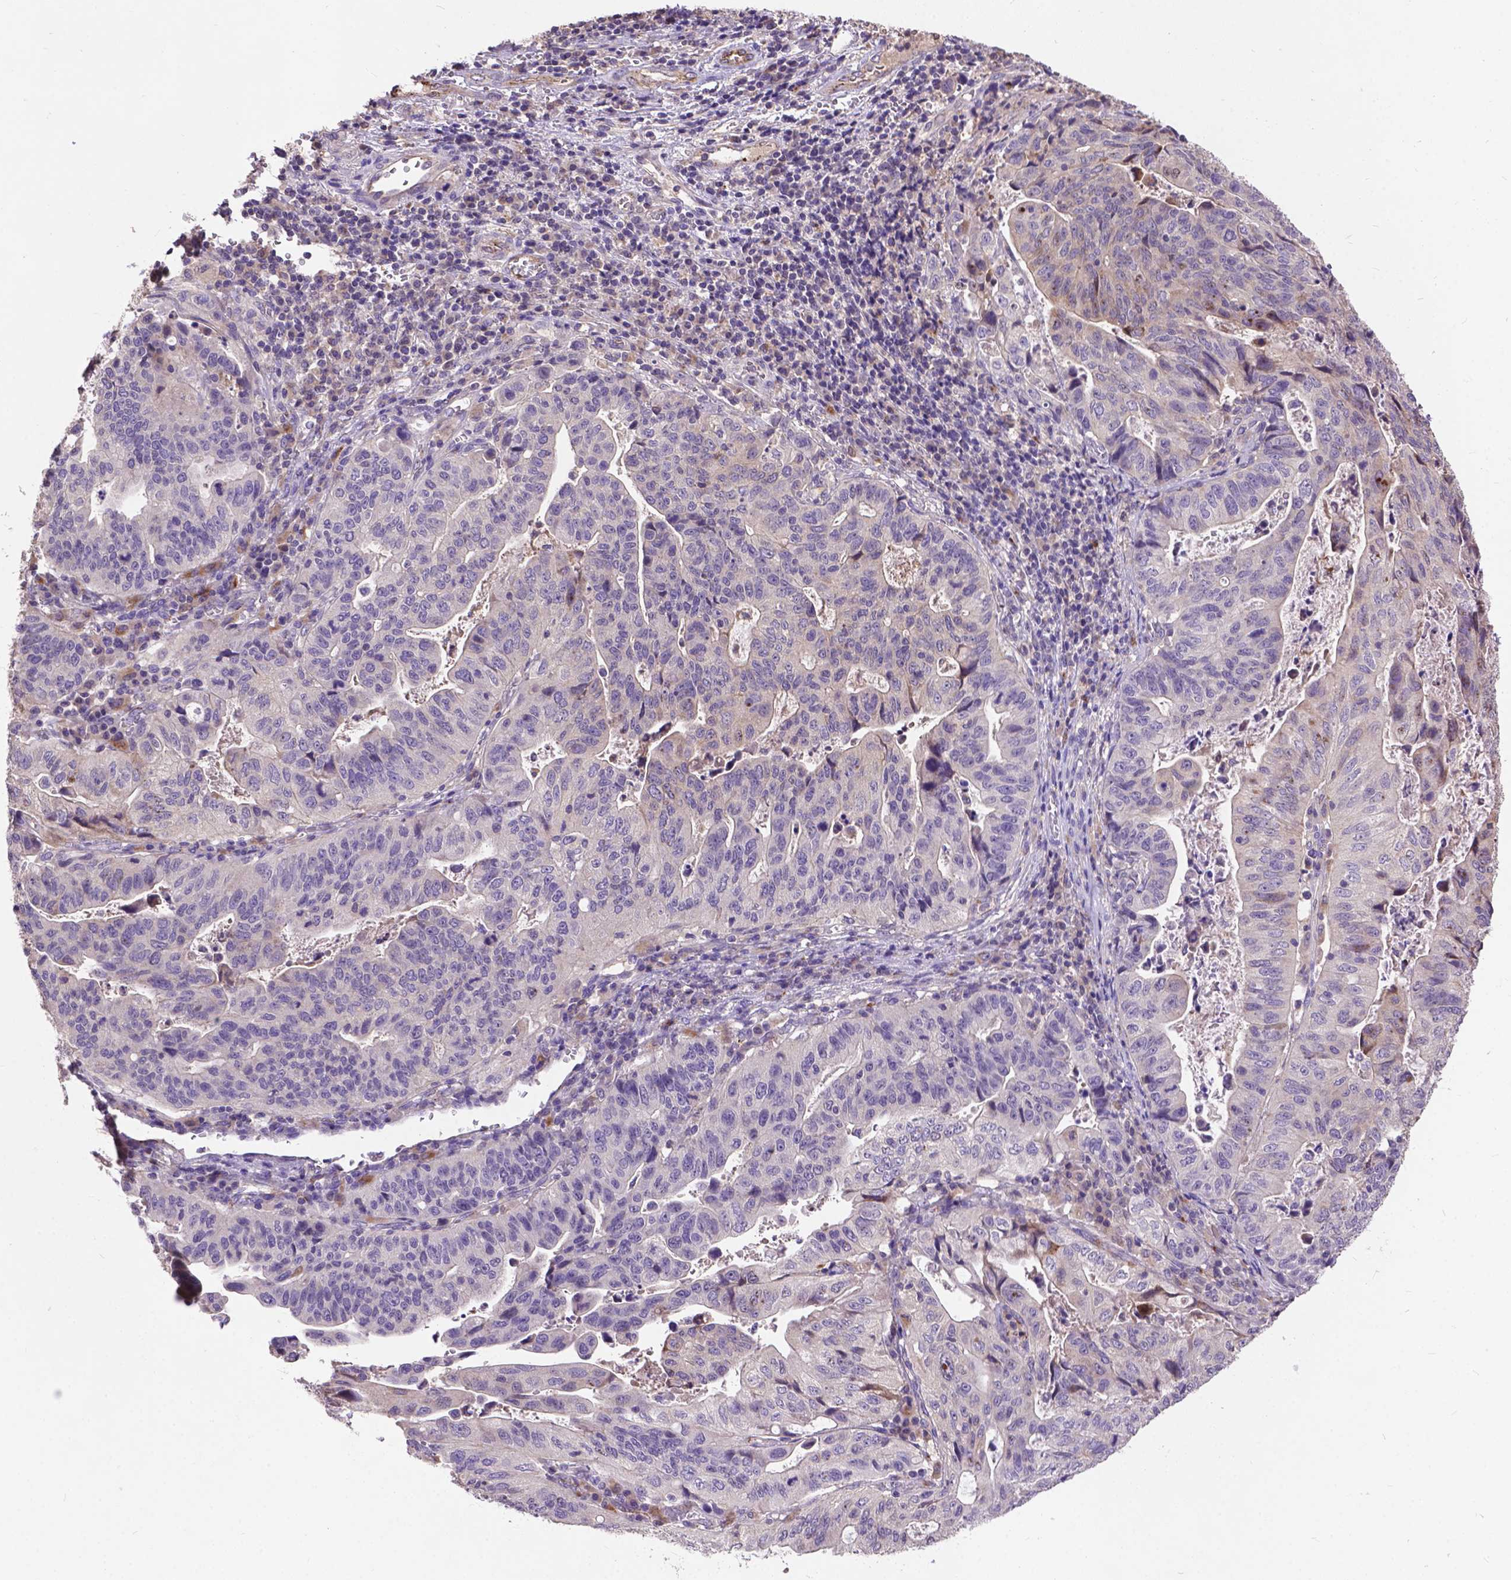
{"staining": {"intensity": "negative", "quantity": "none", "location": "none"}, "tissue": "stomach cancer", "cell_type": "Tumor cells", "image_type": "cancer", "snomed": [{"axis": "morphology", "description": "Adenocarcinoma, NOS"}, {"axis": "topography", "description": "Stomach, upper"}], "caption": "DAB (3,3'-diaminobenzidine) immunohistochemical staining of adenocarcinoma (stomach) reveals no significant staining in tumor cells.", "gene": "ZNF337", "patient": {"sex": "female", "age": 67}}